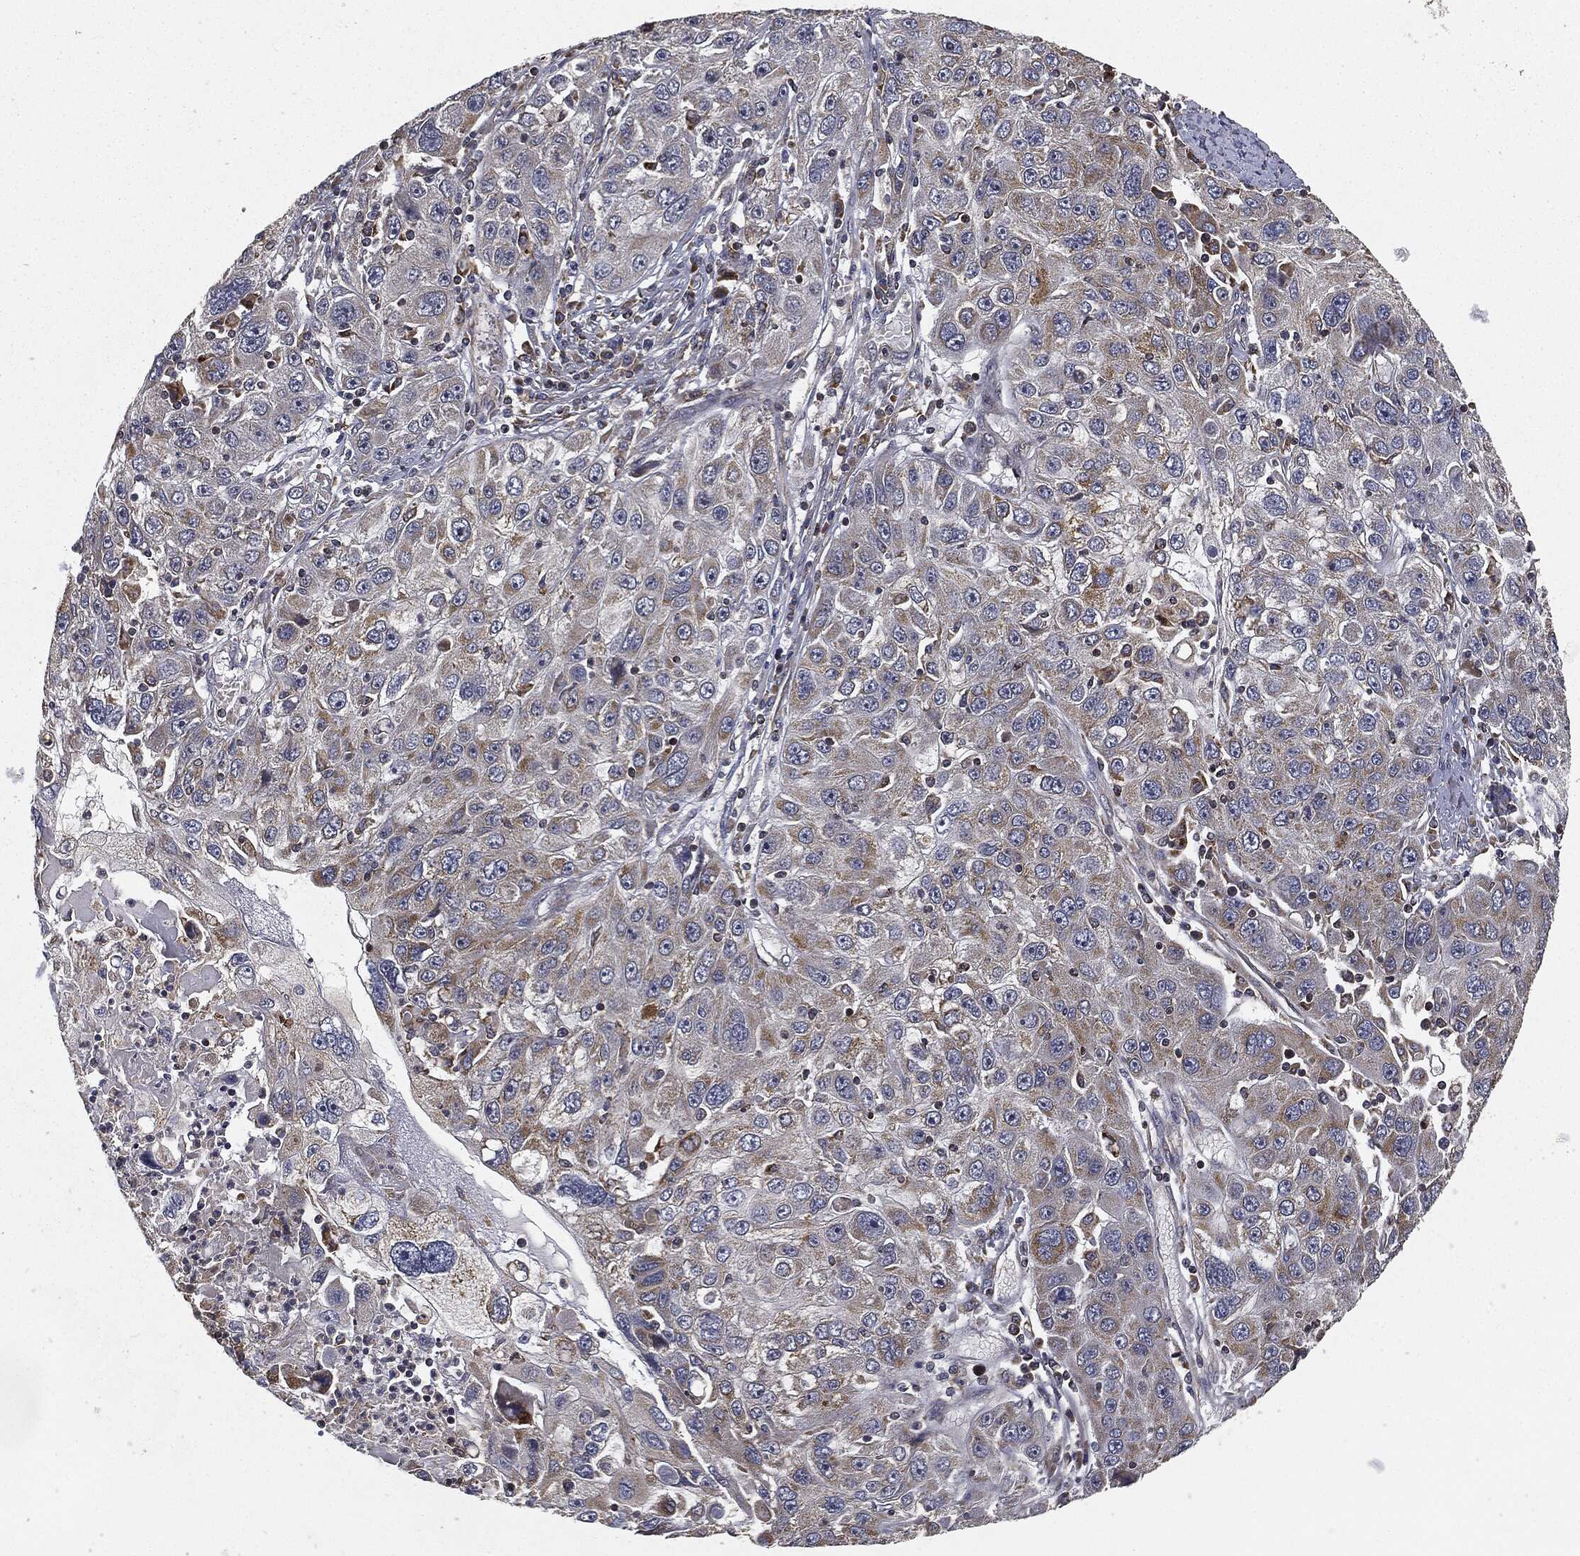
{"staining": {"intensity": "moderate", "quantity": "<25%", "location": "cytoplasmic/membranous"}, "tissue": "stomach cancer", "cell_type": "Tumor cells", "image_type": "cancer", "snomed": [{"axis": "morphology", "description": "Adenocarcinoma, NOS"}, {"axis": "topography", "description": "Stomach"}], "caption": "Stomach adenocarcinoma was stained to show a protein in brown. There is low levels of moderate cytoplasmic/membranous staining in about <25% of tumor cells.", "gene": "MIER2", "patient": {"sex": "male", "age": 56}}